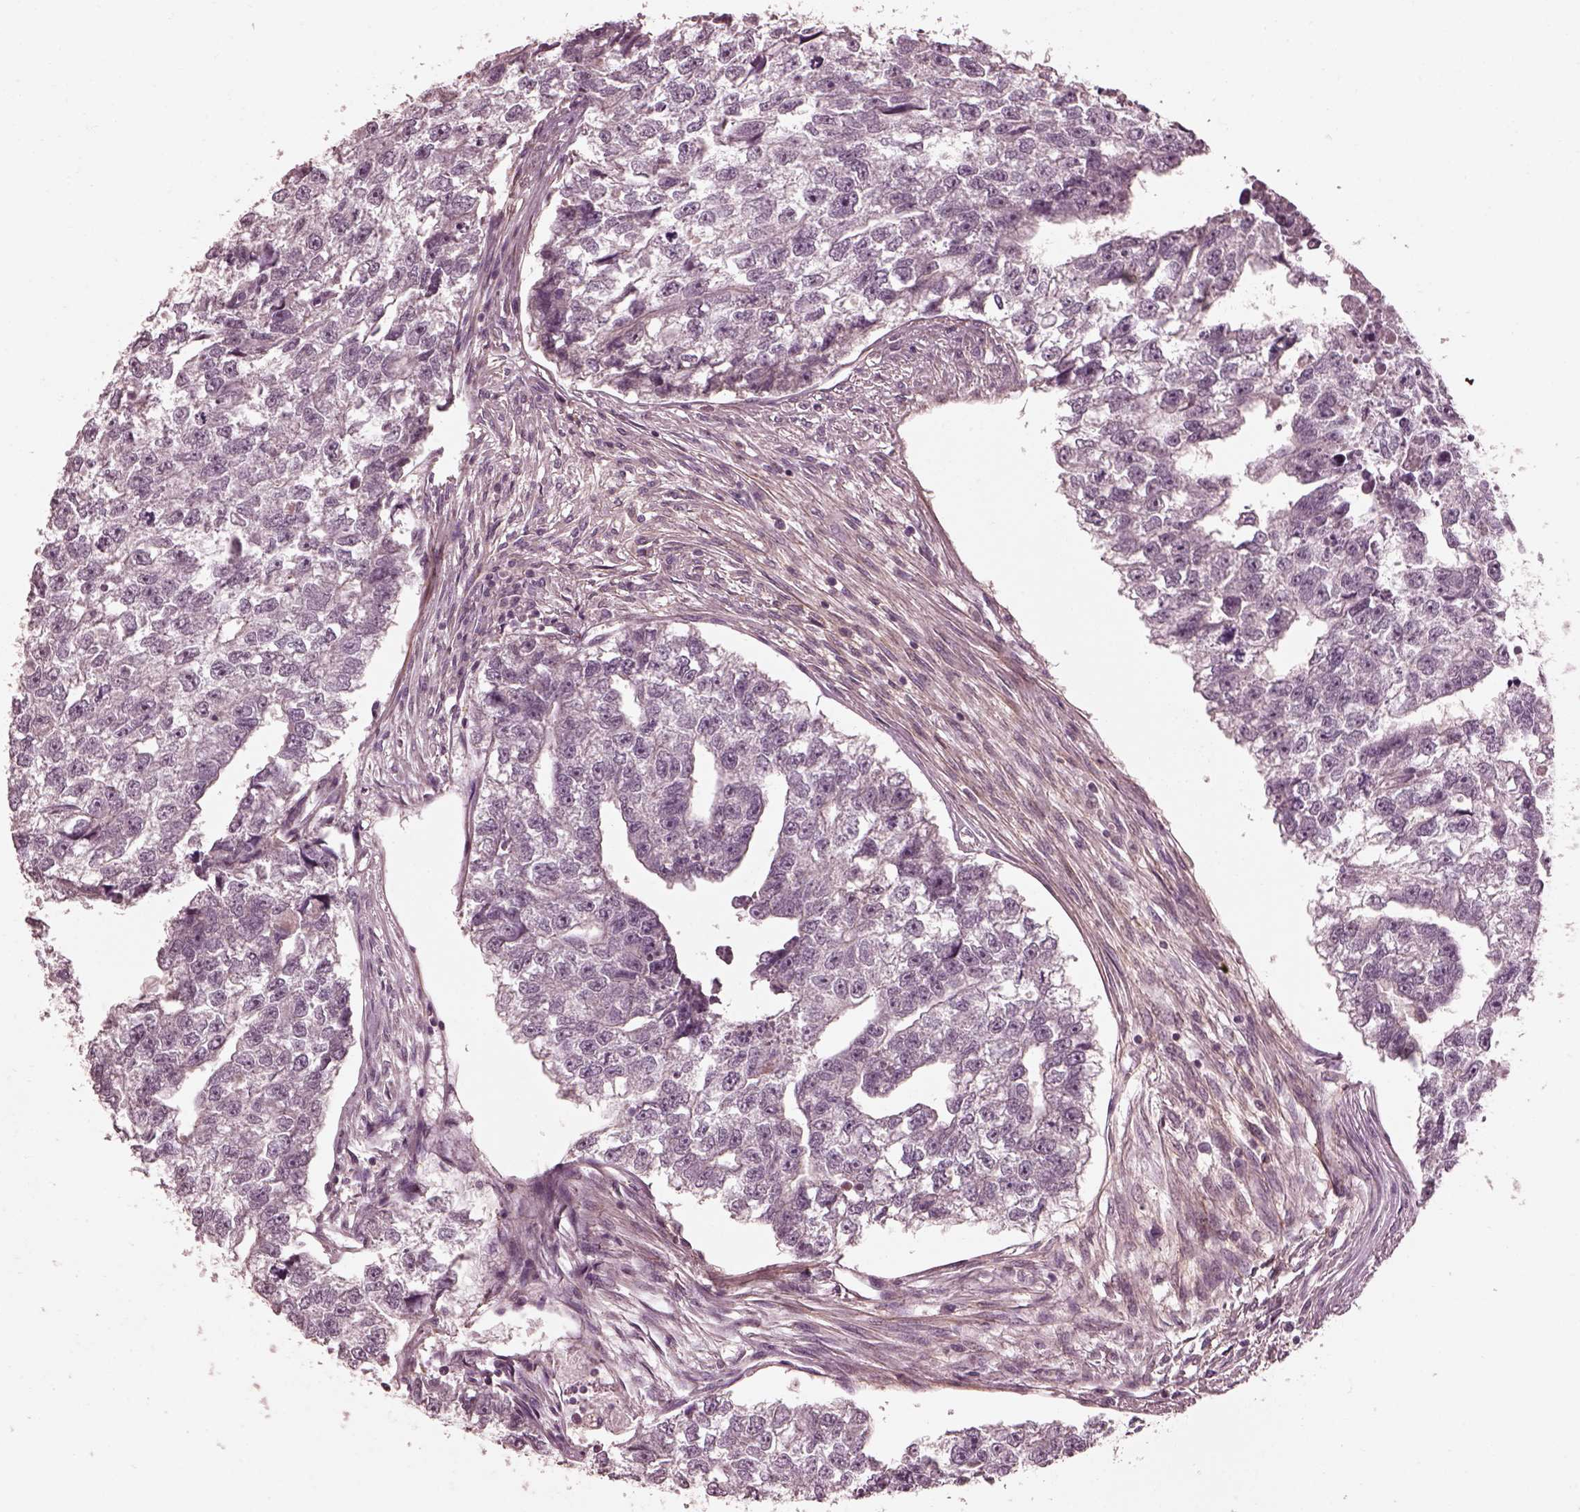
{"staining": {"intensity": "negative", "quantity": "none", "location": "none"}, "tissue": "testis cancer", "cell_type": "Tumor cells", "image_type": "cancer", "snomed": [{"axis": "morphology", "description": "Carcinoma, Embryonal, NOS"}, {"axis": "morphology", "description": "Teratoma, malignant, NOS"}, {"axis": "topography", "description": "Testis"}], "caption": "The image shows no staining of tumor cells in testis cancer. Brightfield microscopy of IHC stained with DAB (brown) and hematoxylin (blue), captured at high magnification.", "gene": "EFEMP1", "patient": {"sex": "male", "age": 44}}